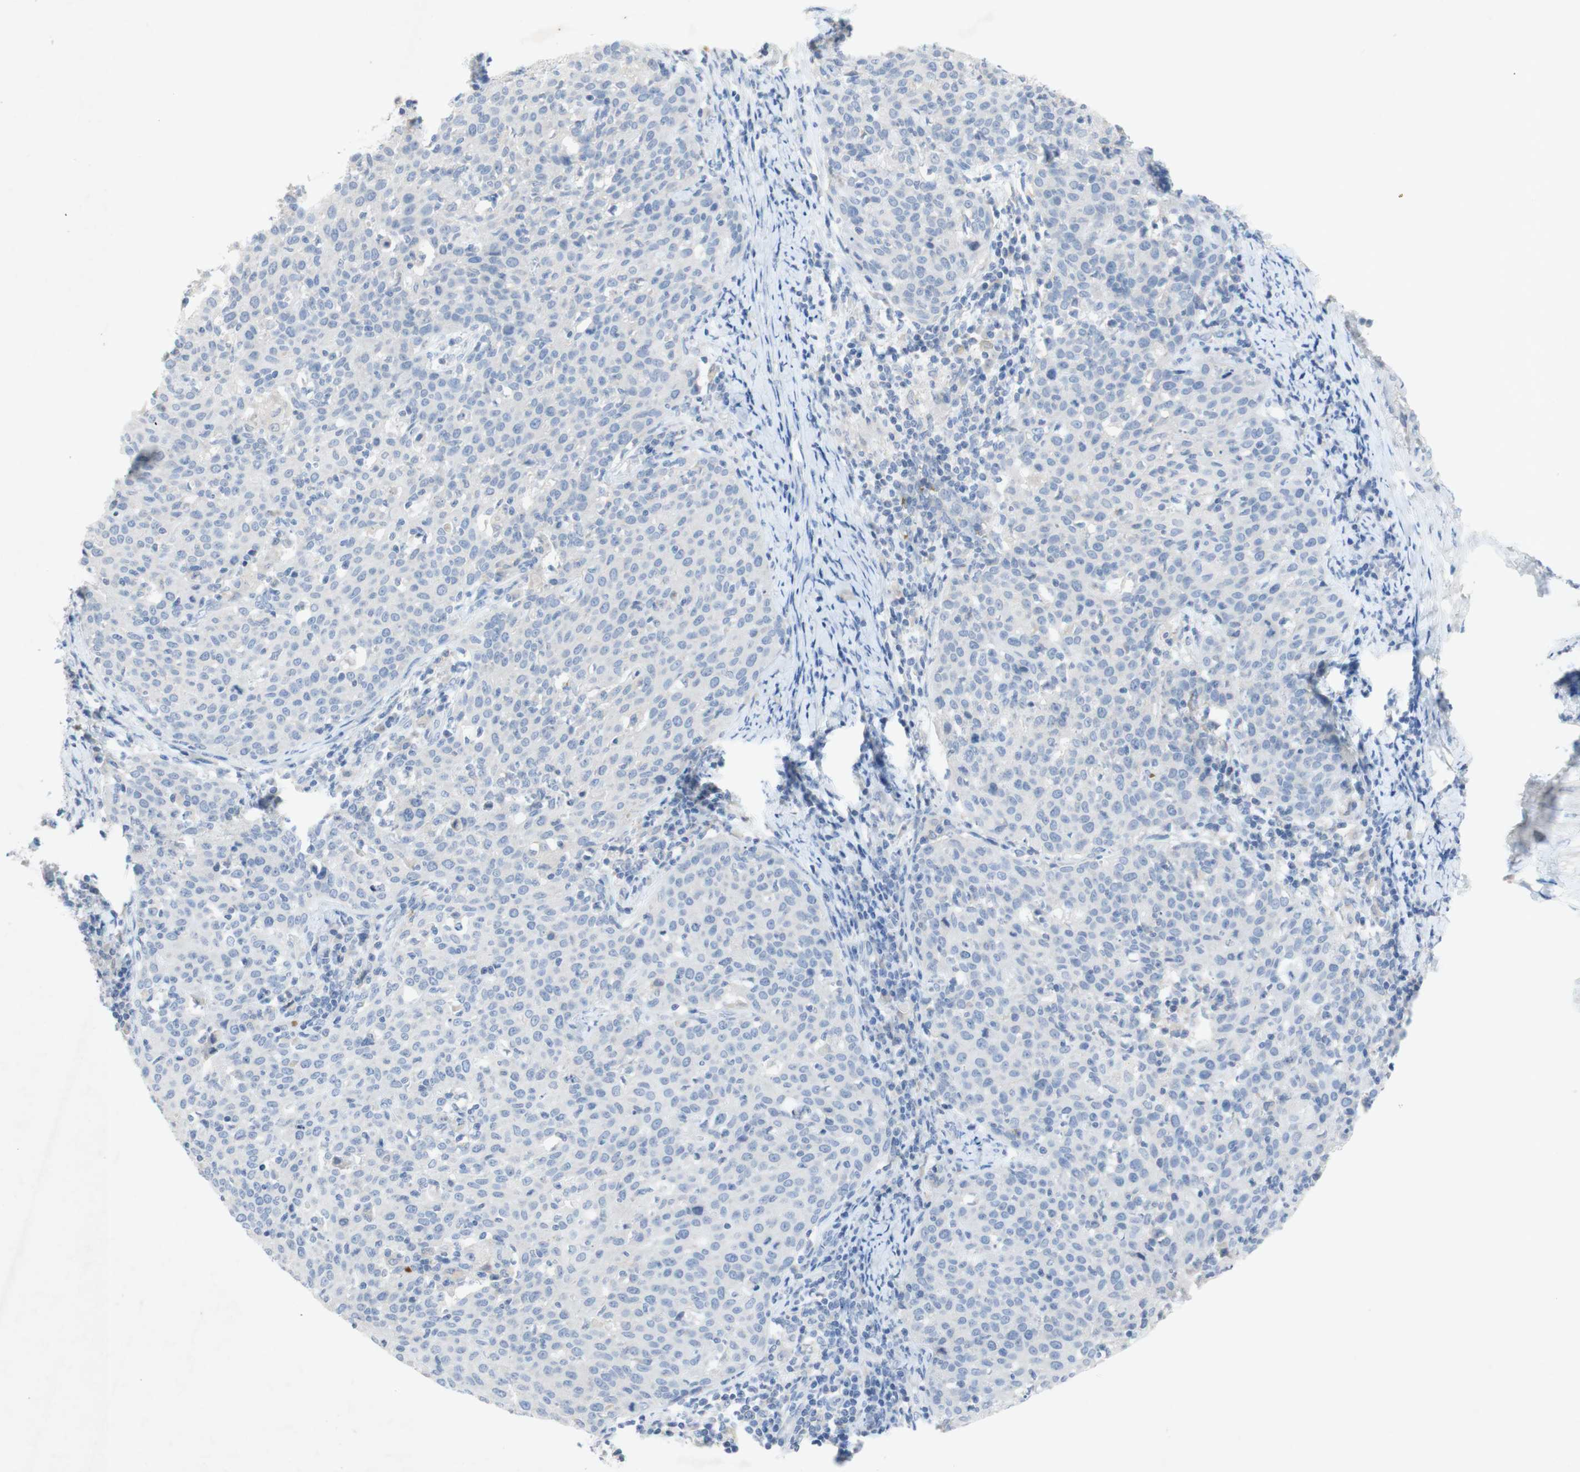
{"staining": {"intensity": "negative", "quantity": "none", "location": "none"}, "tissue": "cervical cancer", "cell_type": "Tumor cells", "image_type": "cancer", "snomed": [{"axis": "morphology", "description": "Squamous cell carcinoma, NOS"}, {"axis": "topography", "description": "Cervix"}], "caption": "An IHC histopathology image of squamous cell carcinoma (cervical) is shown. There is no staining in tumor cells of squamous cell carcinoma (cervical). The staining is performed using DAB (3,3'-diaminobenzidine) brown chromogen with nuclei counter-stained in using hematoxylin.", "gene": "EPO", "patient": {"sex": "female", "age": 38}}